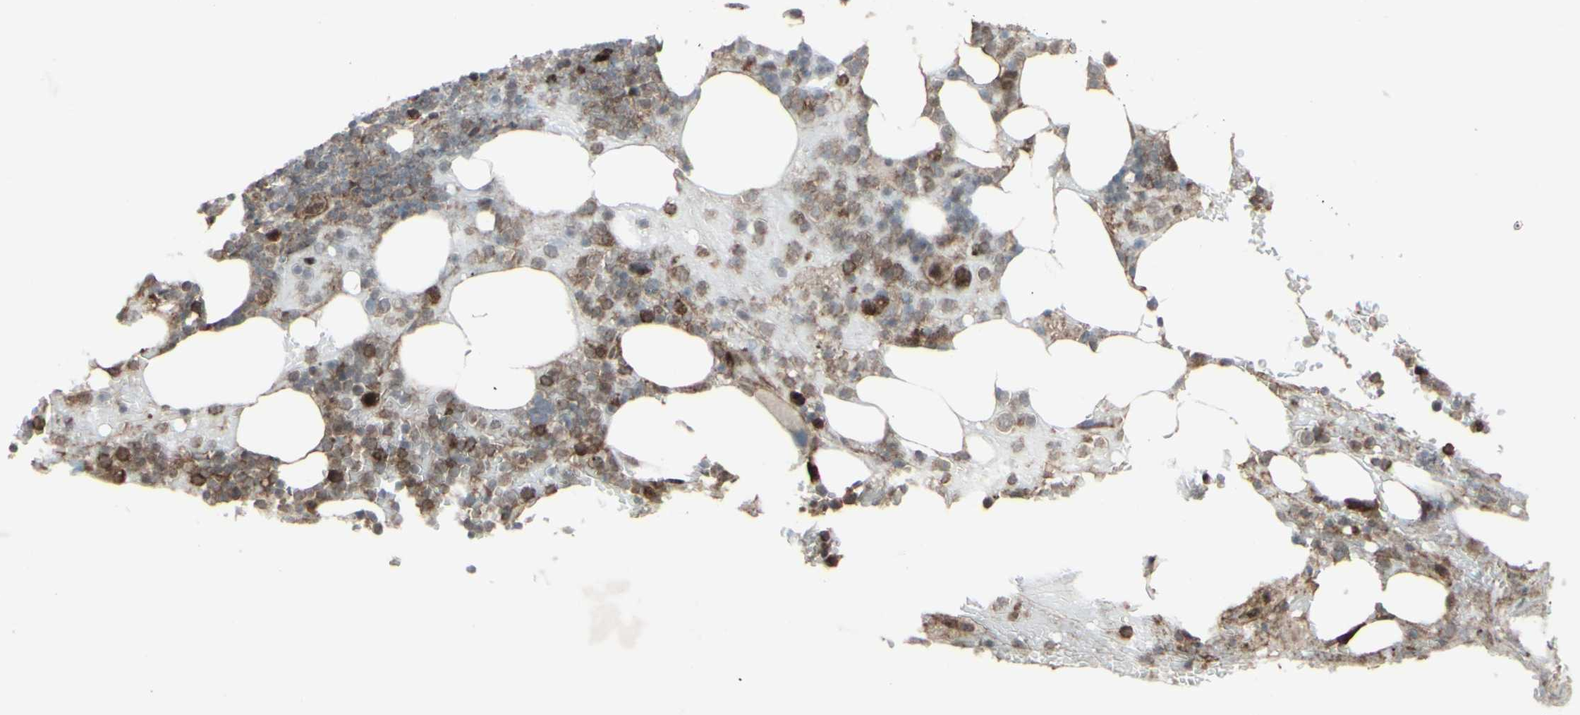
{"staining": {"intensity": "strong", "quantity": "25%-75%", "location": "cytoplasmic/membranous"}, "tissue": "bone marrow", "cell_type": "Hematopoietic cells", "image_type": "normal", "snomed": [{"axis": "morphology", "description": "Normal tissue, NOS"}, {"axis": "topography", "description": "Bone marrow"}], "caption": "Immunohistochemical staining of normal human bone marrow shows high levels of strong cytoplasmic/membranous expression in approximately 25%-75% of hematopoietic cells. The staining was performed using DAB to visualize the protein expression in brown, while the nuclei were stained in blue with hematoxylin (Magnification: 20x).", "gene": "CD33", "patient": {"sex": "female", "age": 73}}